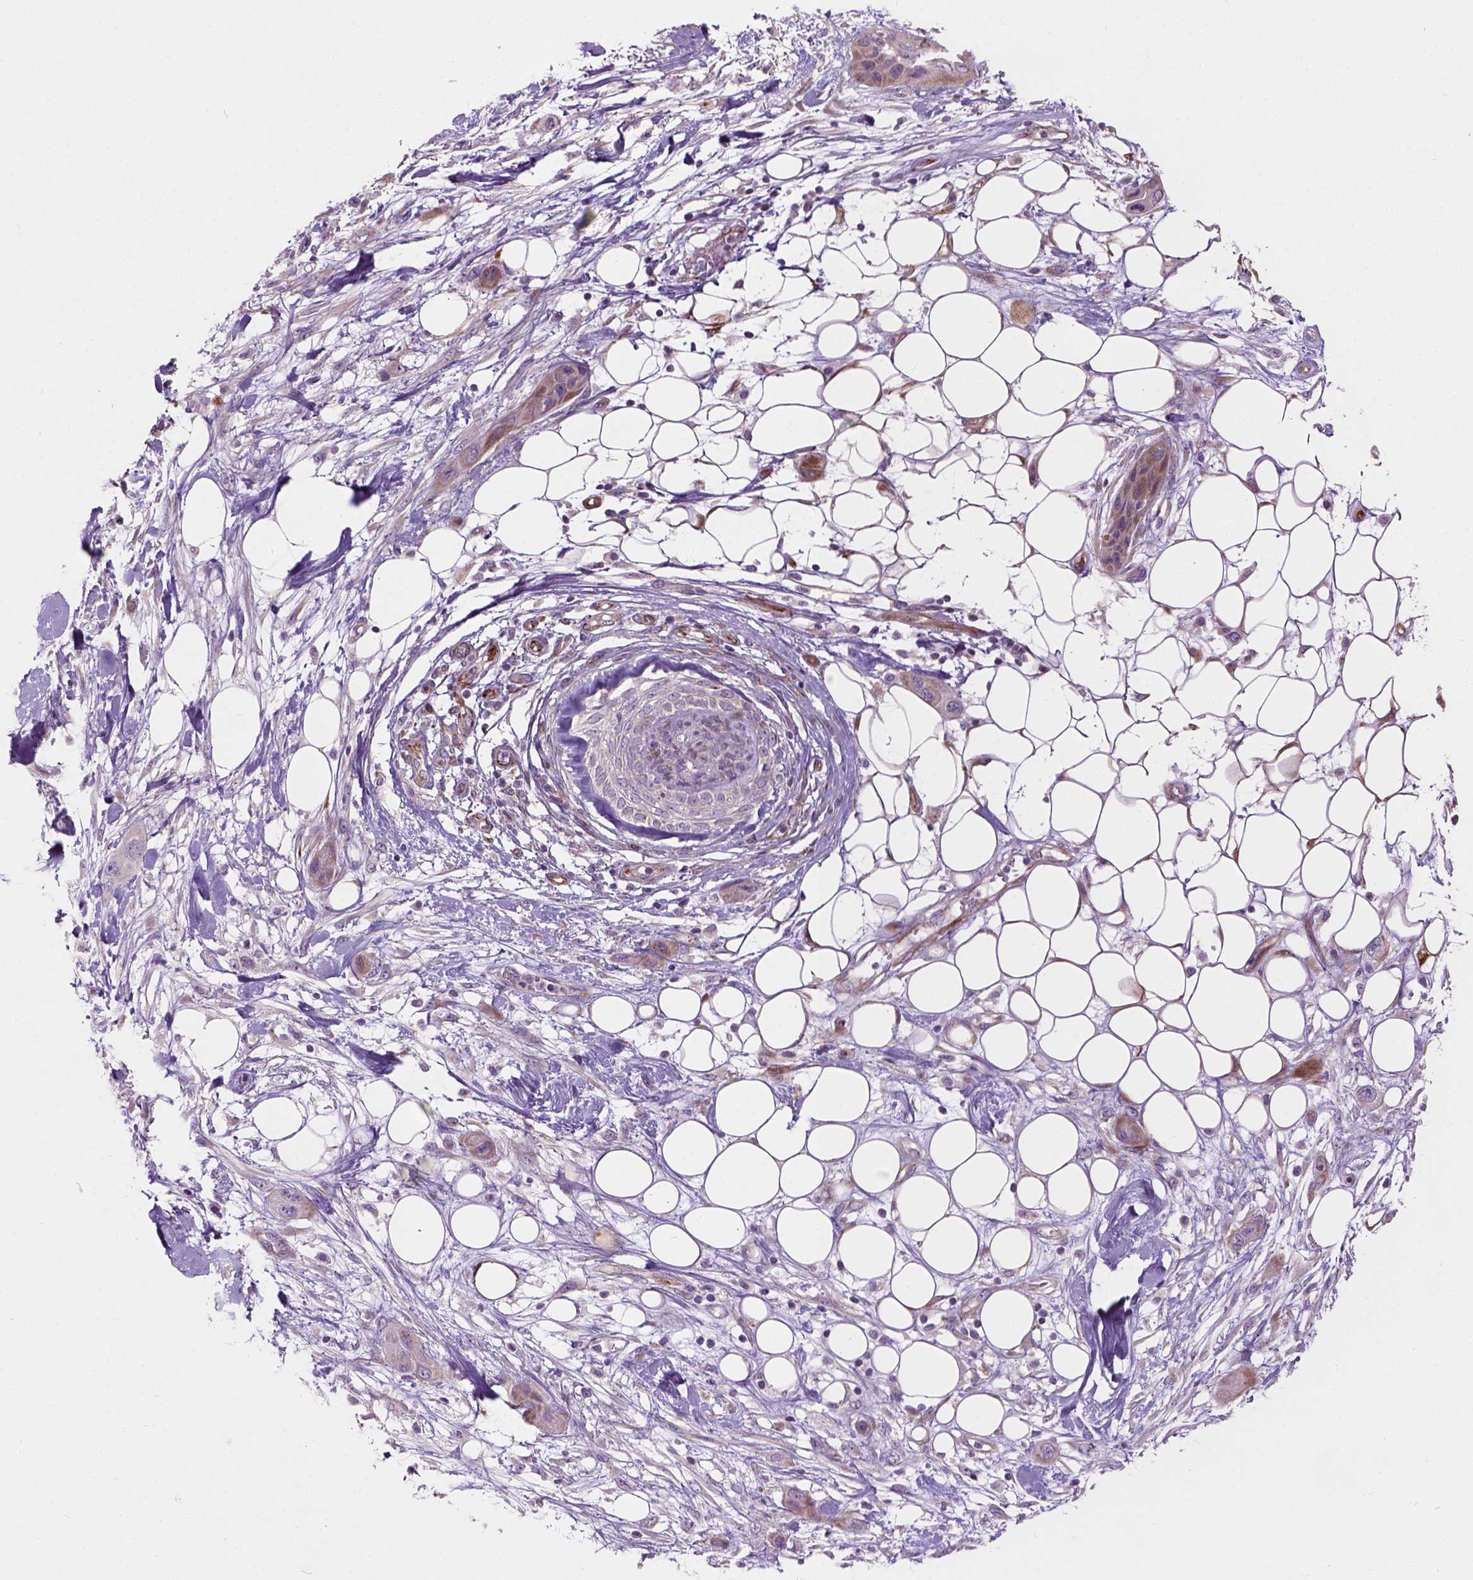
{"staining": {"intensity": "moderate", "quantity": ">75%", "location": "cytoplasmic/membranous"}, "tissue": "skin cancer", "cell_type": "Tumor cells", "image_type": "cancer", "snomed": [{"axis": "morphology", "description": "Squamous cell carcinoma, NOS"}, {"axis": "topography", "description": "Skin"}], "caption": "A brown stain highlights moderate cytoplasmic/membranous expression of a protein in skin squamous cell carcinoma tumor cells. (IHC, brightfield microscopy, high magnification).", "gene": "PKP3", "patient": {"sex": "male", "age": 79}}